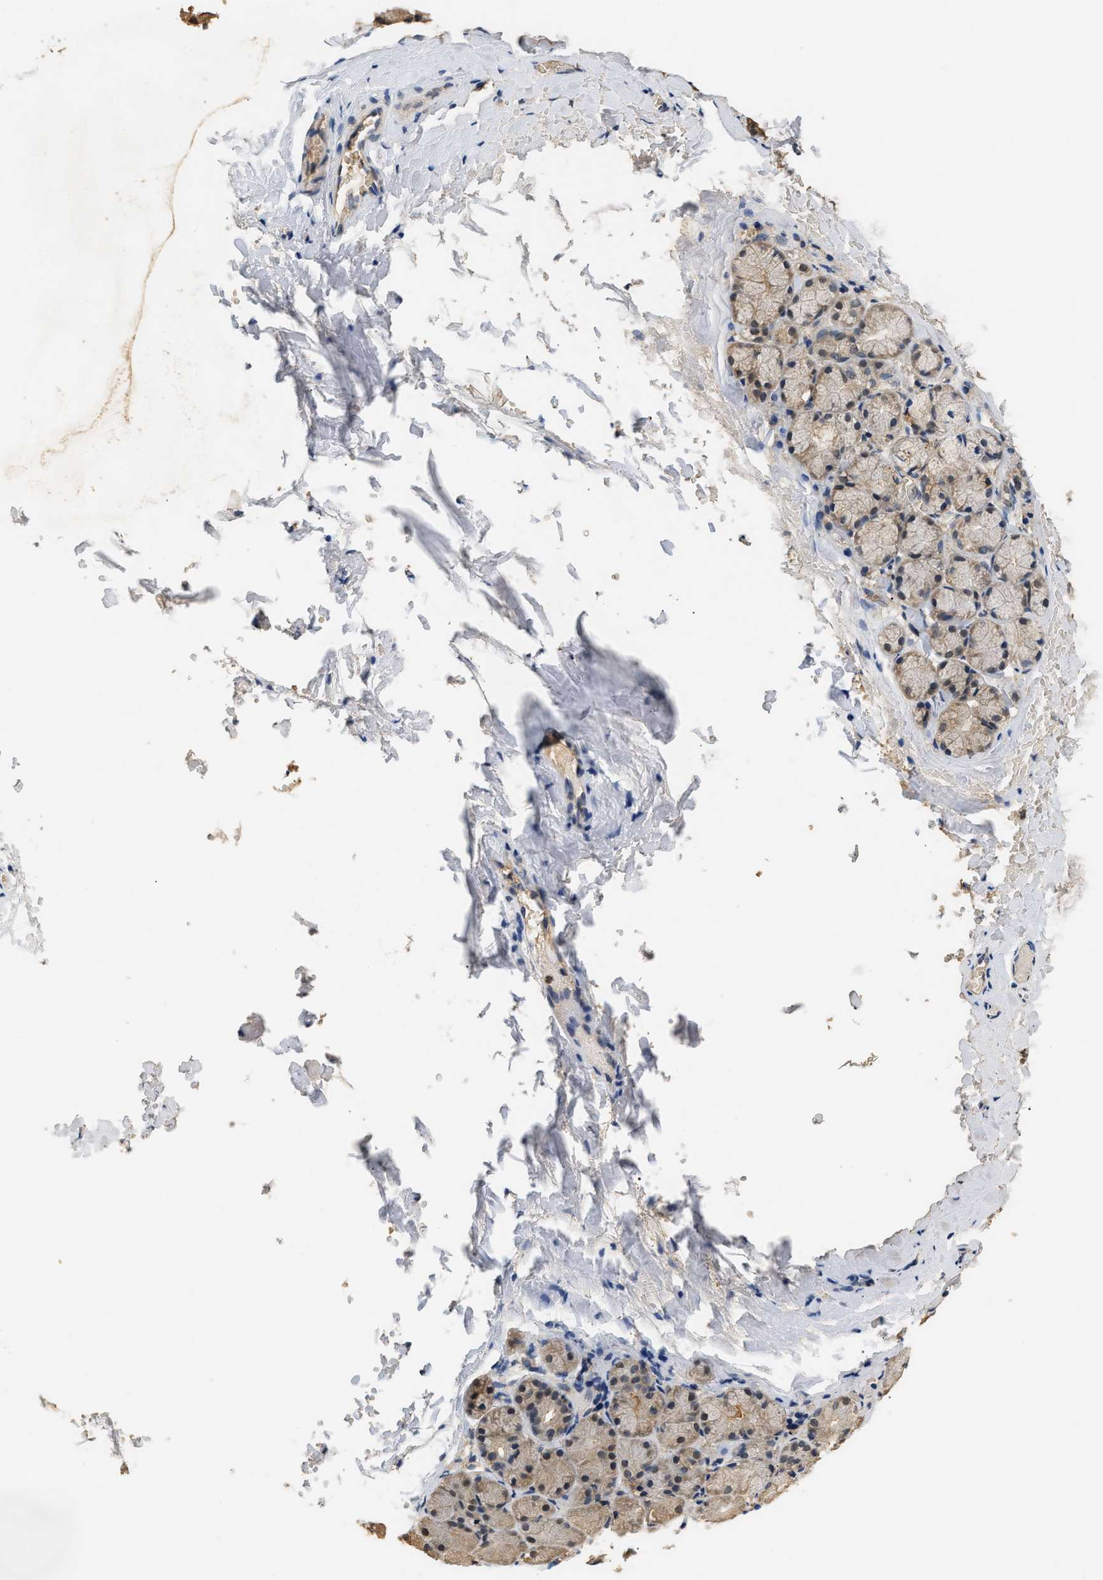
{"staining": {"intensity": "moderate", "quantity": "25%-75%", "location": "cytoplasmic/membranous,nuclear"}, "tissue": "salivary gland", "cell_type": "Glandular cells", "image_type": "normal", "snomed": [{"axis": "morphology", "description": "Normal tissue, NOS"}, {"axis": "topography", "description": "Salivary gland"}], "caption": "The immunohistochemical stain labels moderate cytoplasmic/membranous,nuclear expression in glandular cells of benign salivary gland.", "gene": "GPI", "patient": {"sex": "male", "age": 63}}